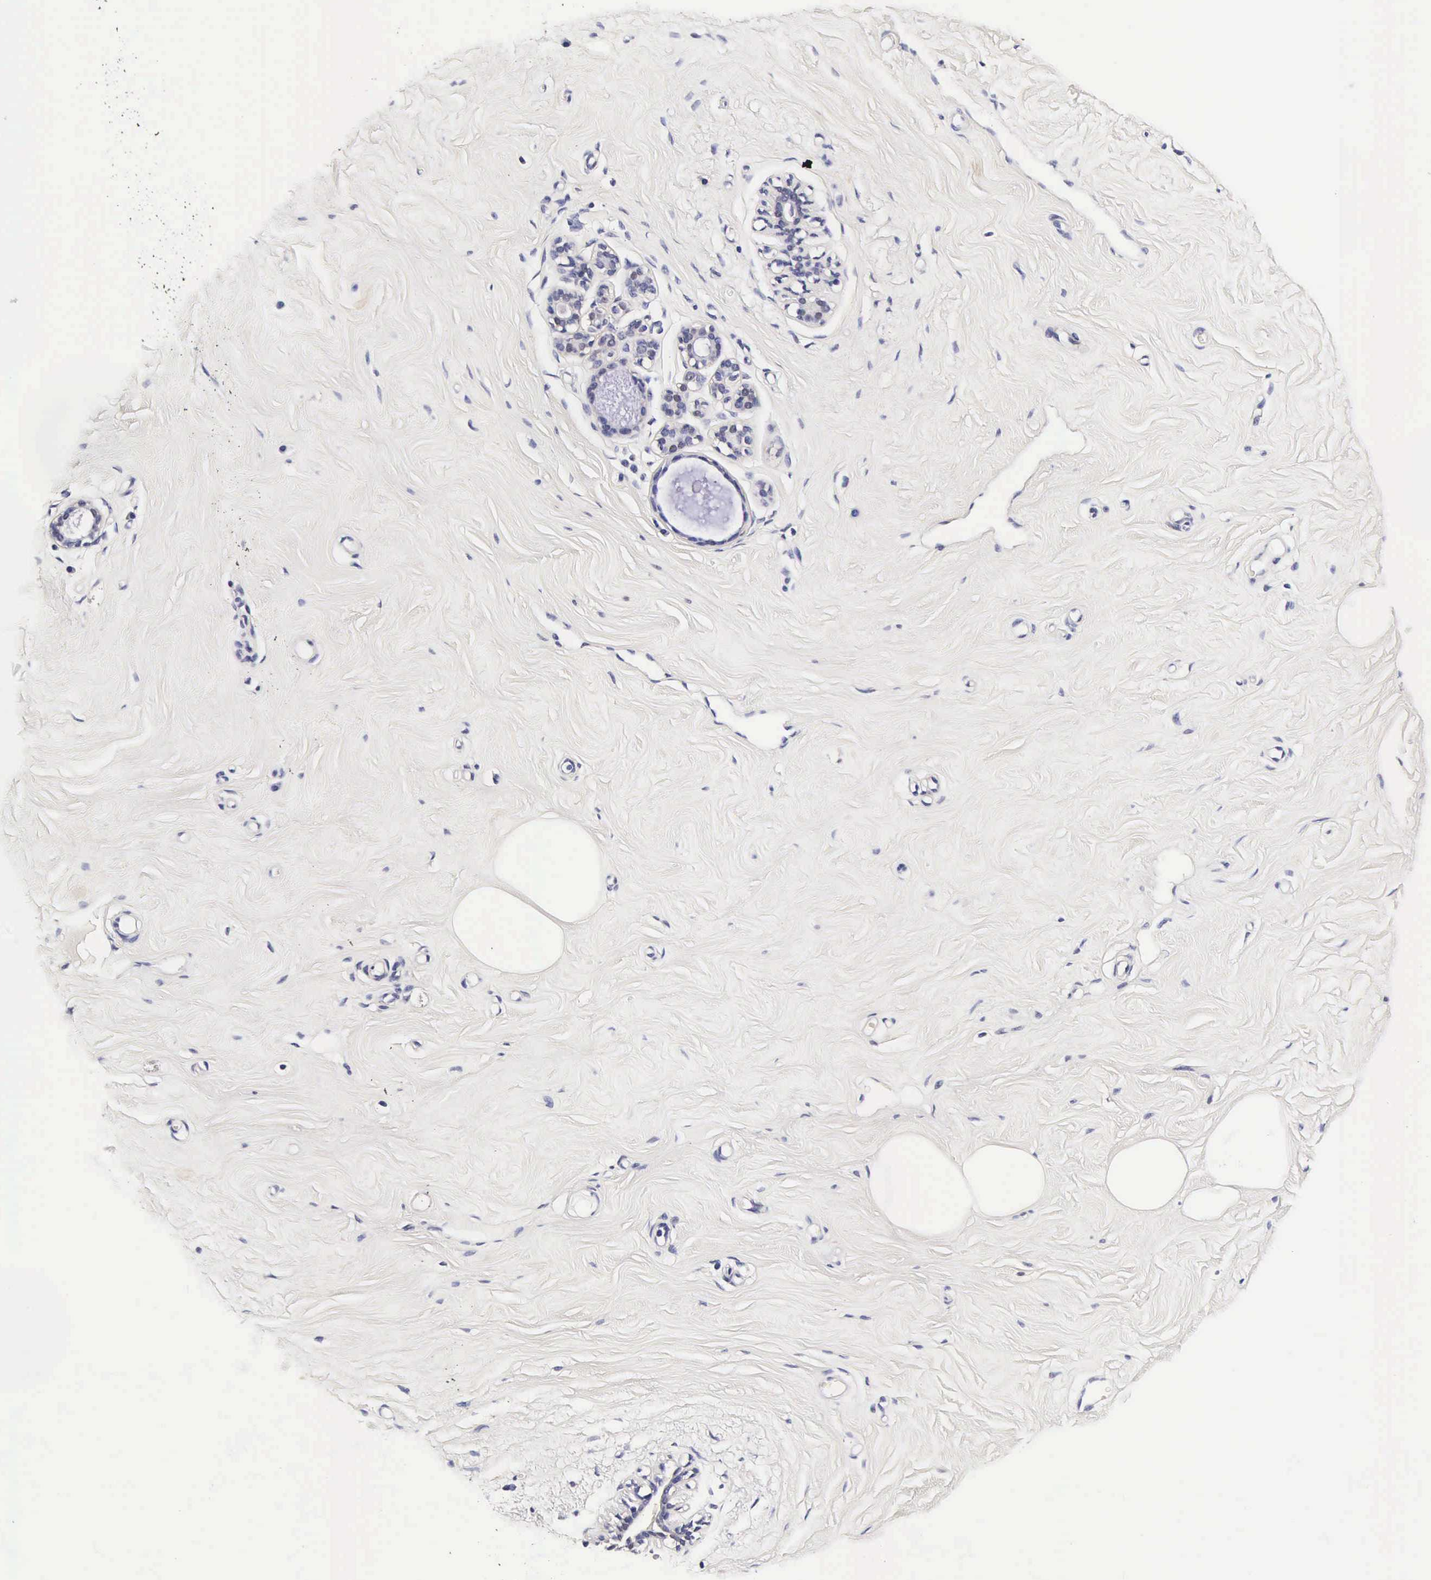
{"staining": {"intensity": "negative", "quantity": "none", "location": "none"}, "tissue": "breast", "cell_type": "Adipocytes", "image_type": "normal", "snomed": [{"axis": "morphology", "description": "Normal tissue, NOS"}, {"axis": "topography", "description": "Breast"}], "caption": "Protein analysis of benign breast exhibits no significant staining in adipocytes. (Immunohistochemistry (ihc), brightfield microscopy, high magnification).", "gene": "TECPR2", "patient": {"sex": "female", "age": 45}}